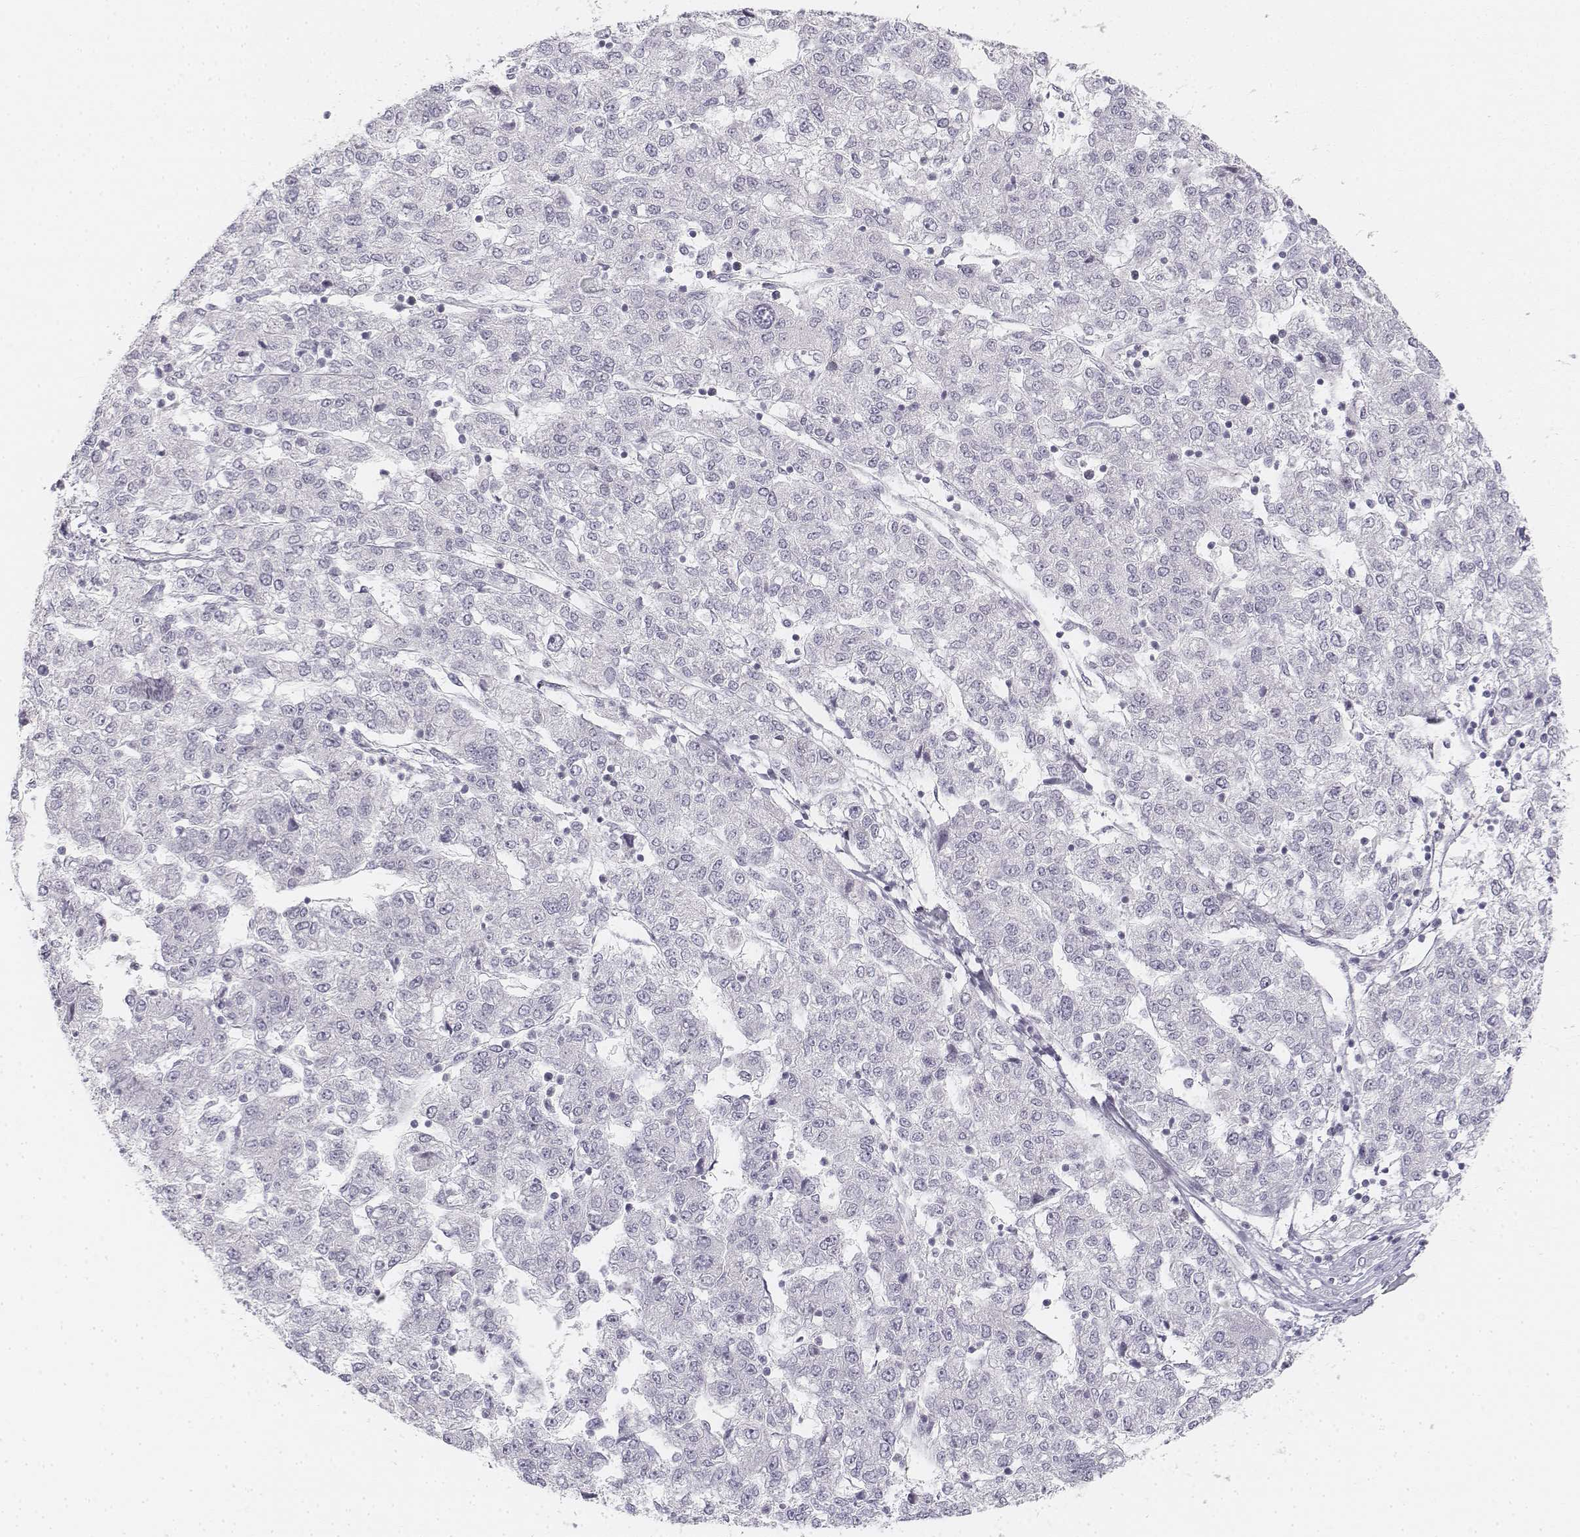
{"staining": {"intensity": "negative", "quantity": "none", "location": "none"}, "tissue": "liver cancer", "cell_type": "Tumor cells", "image_type": "cancer", "snomed": [{"axis": "morphology", "description": "Carcinoma, Hepatocellular, NOS"}, {"axis": "topography", "description": "Liver"}], "caption": "Image shows no protein staining in tumor cells of liver hepatocellular carcinoma tissue. The staining was performed using DAB (3,3'-diaminobenzidine) to visualize the protein expression in brown, while the nuclei were stained in blue with hematoxylin (Magnification: 20x).", "gene": "KRT25", "patient": {"sex": "male", "age": 56}}